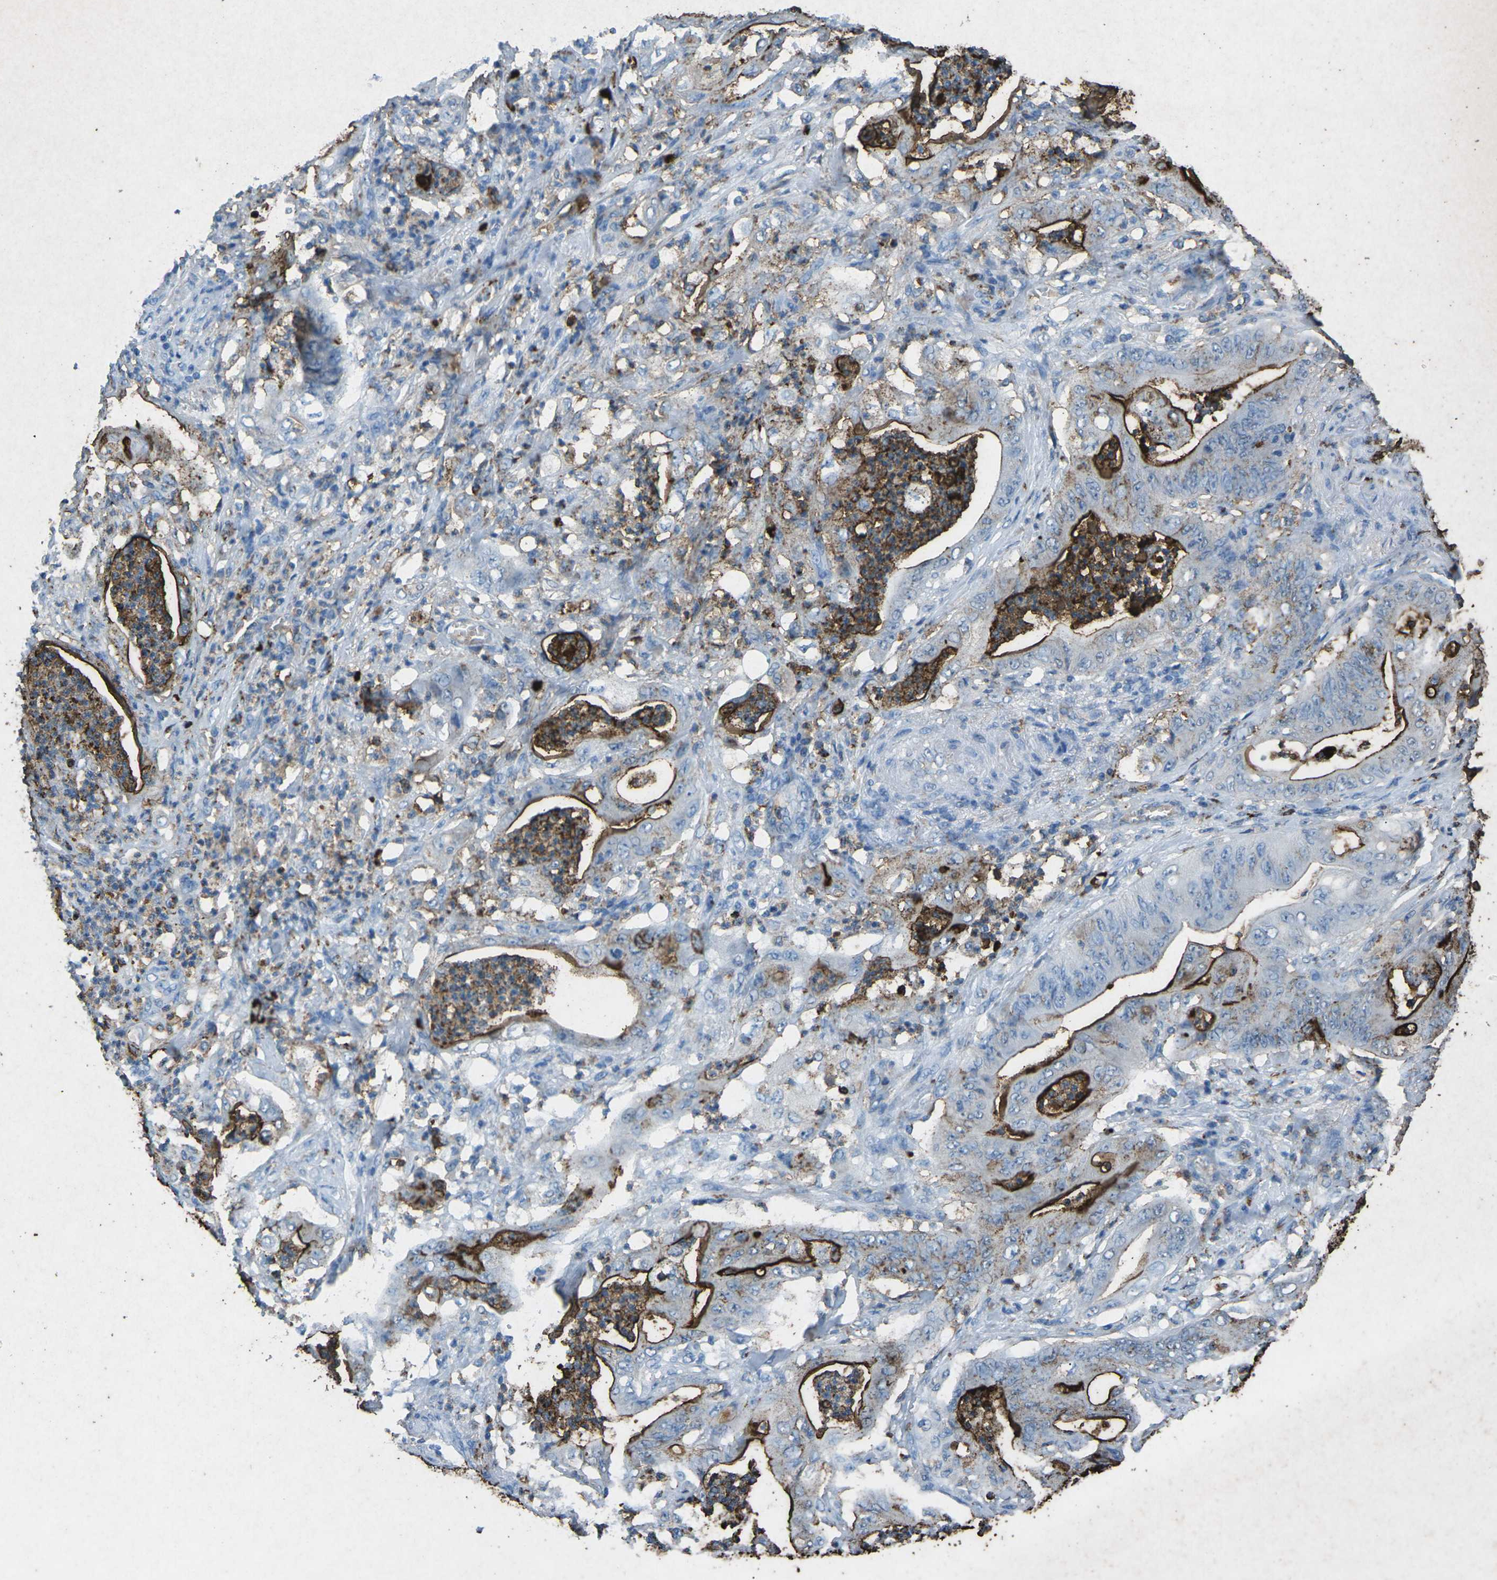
{"staining": {"intensity": "moderate", "quantity": "<25%", "location": "cytoplasmic/membranous"}, "tissue": "stomach cancer", "cell_type": "Tumor cells", "image_type": "cancer", "snomed": [{"axis": "morphology", "description": "Adenocarcinoma, NOS"}, {"axis": "topography", "description": "Stomach"}], "caption": "This image exhibits immunohistochemistry staining of human stomach cancer, with low moderate cytoplasmic/membranous expression in approximately <25% of tumor cells.", "gene": "CTAGE1", "patient": {"sex": "female", "age": 73}}